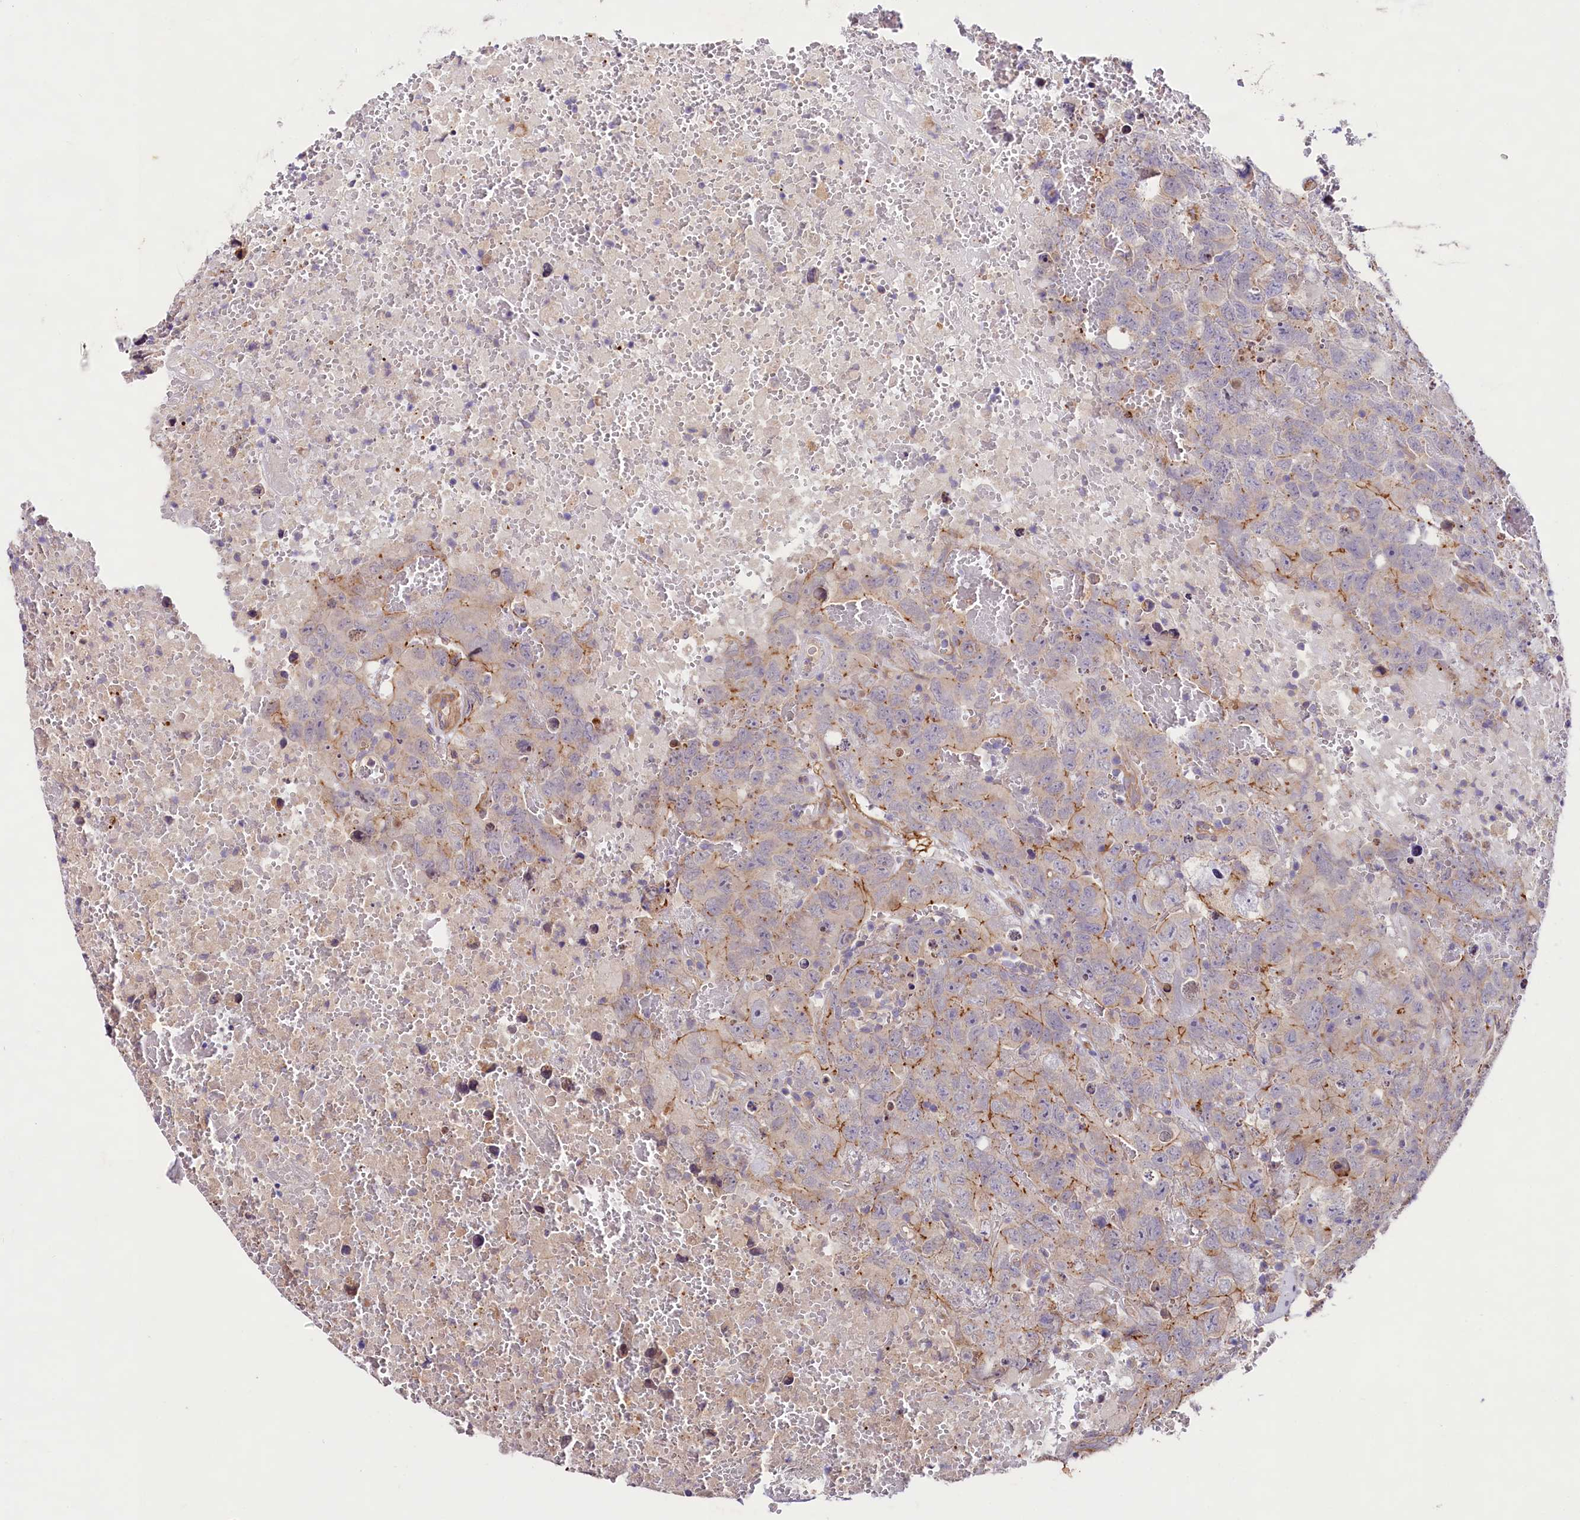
{"staining": {"intensity": "moderate", "quantity": "25%-75%", "location": "cytoplasmic/membranous"}, "tissue": "testis cancer", "cell_type": "Tumor cells", "image_type": "cancer", "snomed": [{"axis": "morphology", "description": "Carcinoma, Embryonal, NOS"}, {"axis": "topography", "description": "Testis"}], "caption": "Immunohistochemical staining of testis cancer exhibits medium levels of moderate cytoplasmic/membranous protein expression in about 25%-75% of tumor cells.", "gene": "VPS11", "patient": {"sex": "male", "age": 45}}